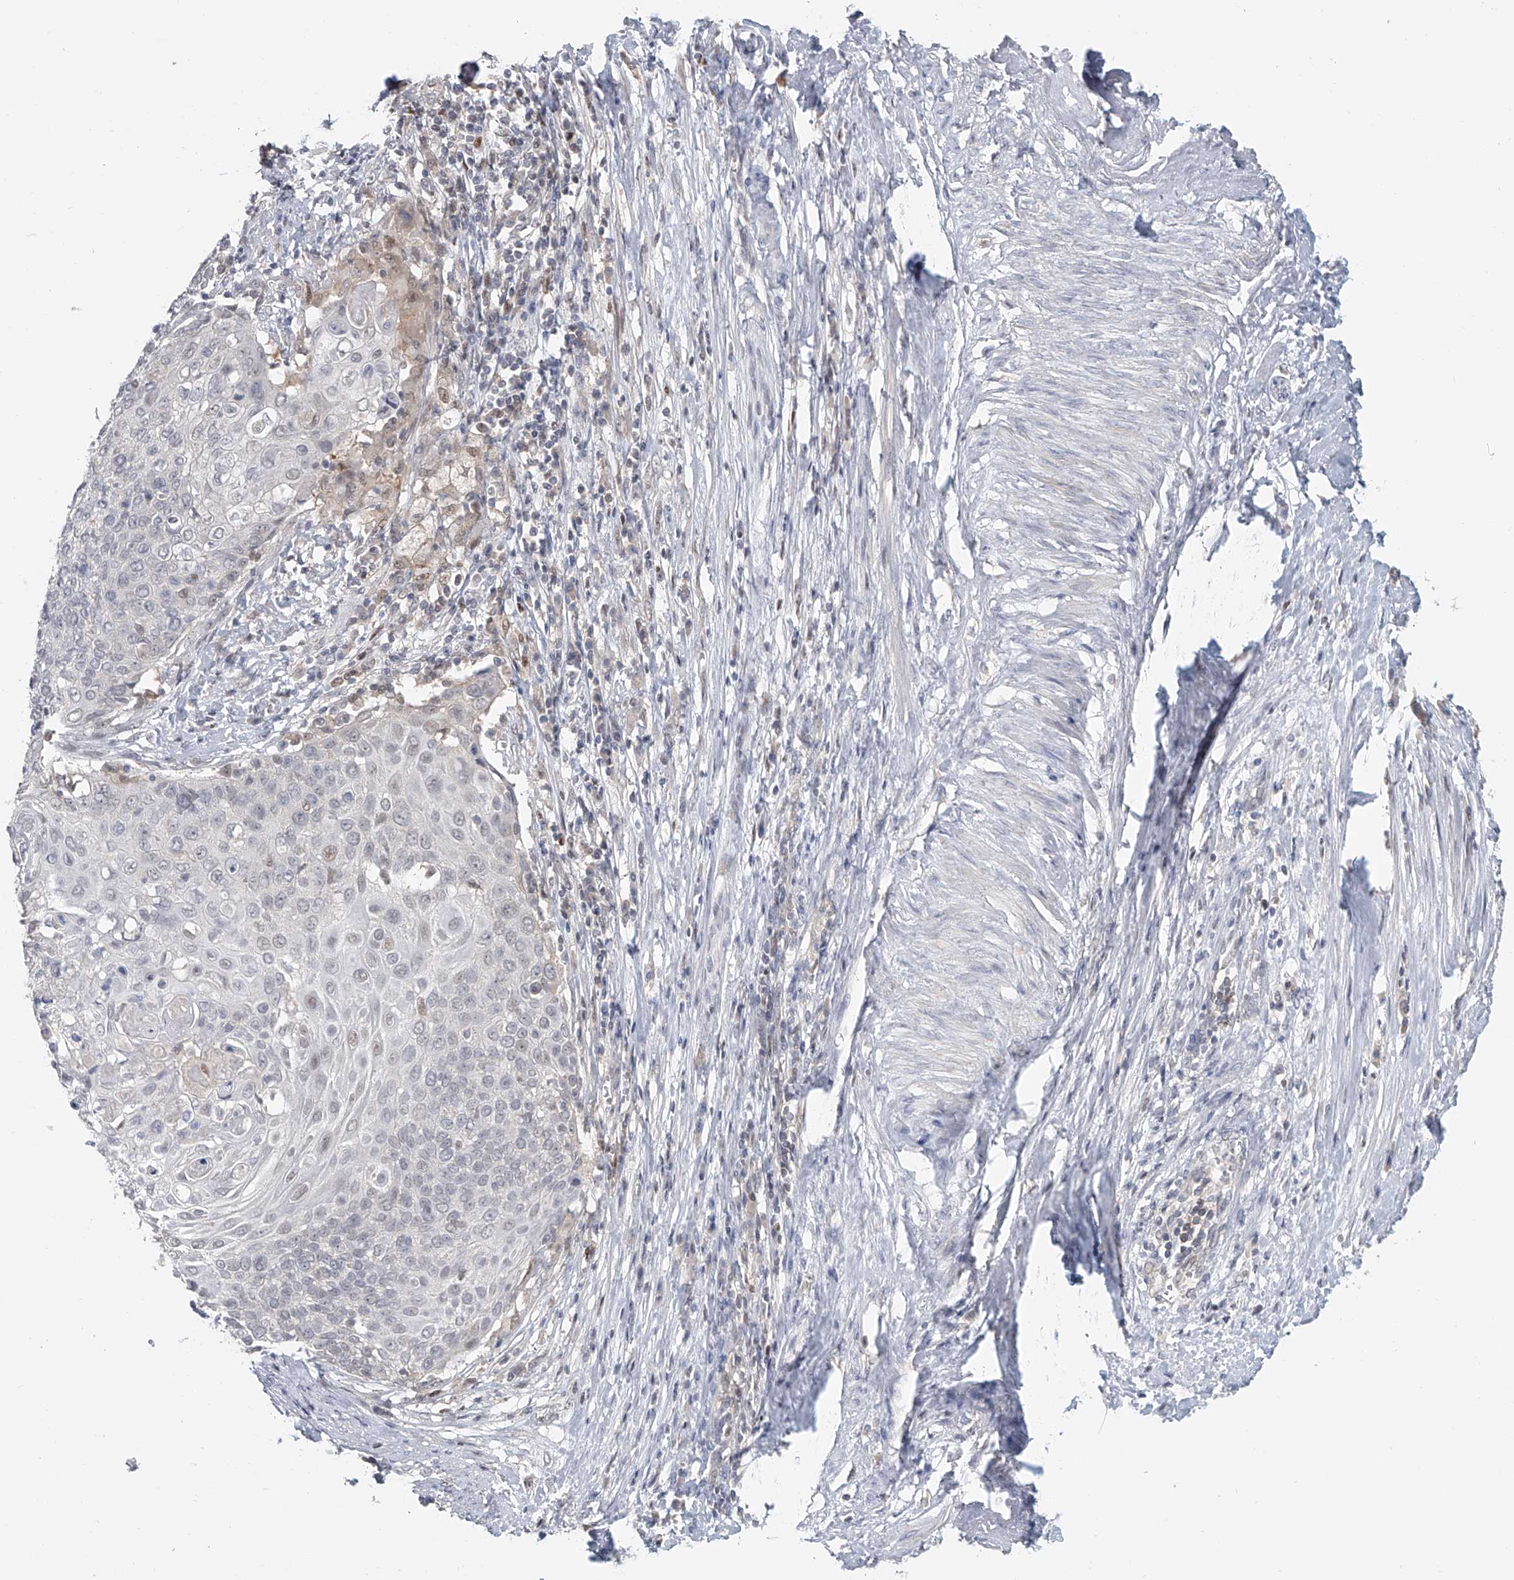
{"staining": {"intensity": "negative", "quantity": "none", "location": "none"}, "tissue": "cervical cancer", "cell_type": "Tumor cells", "image_type": "cancer", "snomed": [{"axis": "morphology", "description": "Squamous cell carcinoma, NOS"}, {"axis": "topography", "description": "Cervix"}], "caption": "High power microscopy micrograph of an immunohistochemistry photomicrograph of squamous cell carcinoma (cervical), revealing no significant positivity in tumor cells.", "gene": "DDX43", "patient": {"sex": "female", "age": 39}}